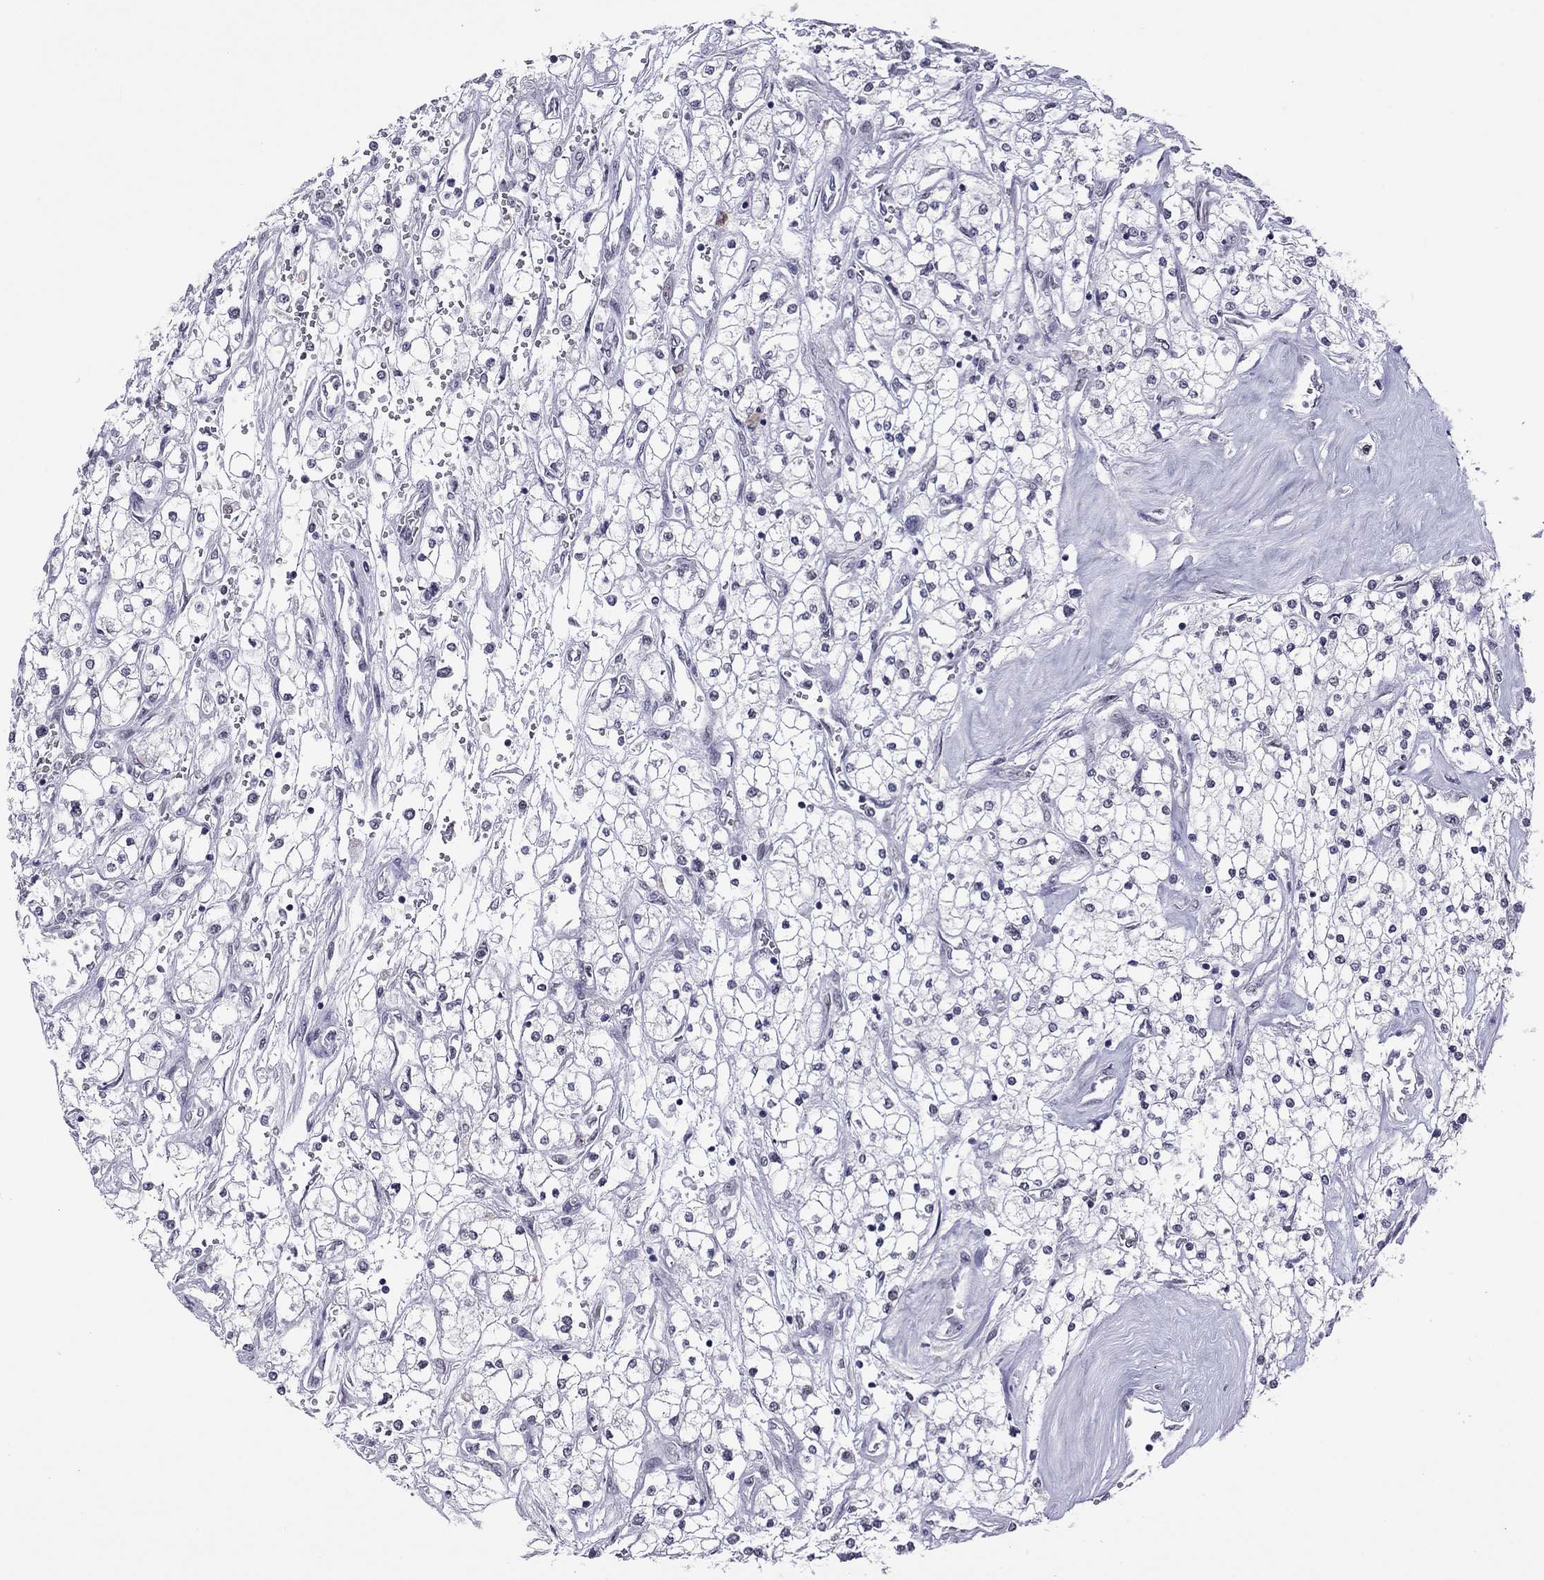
{"staining": {"intensity": "negative", "quantity": "none", "location": "none"}, "tissue": "renal cancer", "cell_type": "Tumor cells", "image_type": "cancer", "snomed": [{"axis": "morphology", "description": "Adenocarcinoma, NOS"}, {"axis": "topography", "description": "Kidney"}], "caption": "High power microscopy photomicrograph of an immunohistochemistry photomicrograph of renal cancer (adenocarcinoma), revealing no significant staining in tumor cells.", "gene": "PPP1R3A", "patient": {"sex": "male", "age": 80}}